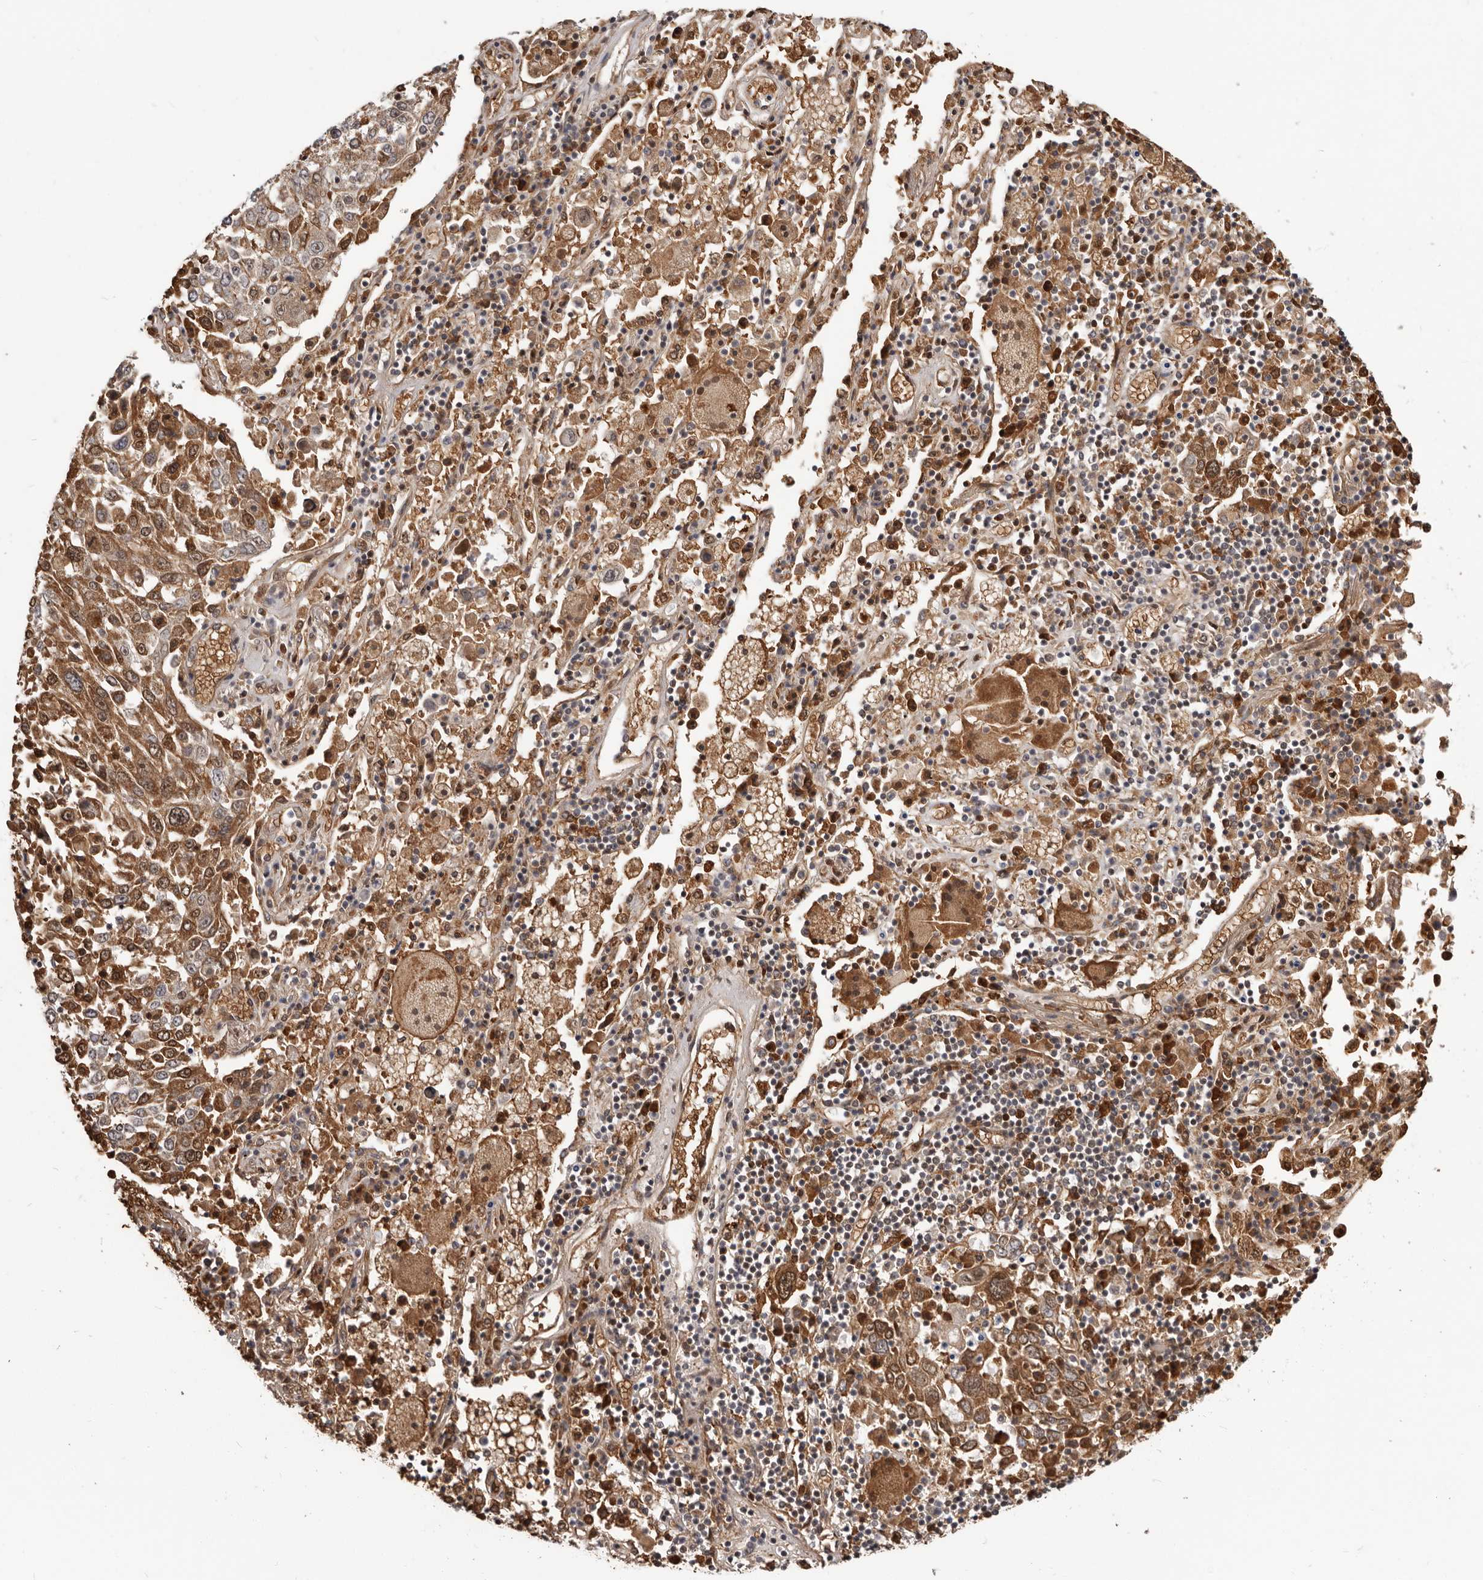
{"staining": {"intensity": "moderate", "quantity": ">75%", "location": "cytoplasmic/membranous,nuclear"}, "tissue": "lung cancer", "cell_type": "Tumor cells", "image_type": "cancer", "snomed": [{"axis": "morphology", "description": "Squamous cell carcinoma, NOS"}, {"axis": "topography", "description": "Lung"}], "caption": "Immunohistochemical staining of human squamous cell carcinoma (lung) displays moderate cytoplasmic/membranous and nuclear protein expression in approximately >75% of tumor cells.", "gene": "NCOA3", "patient": {"sex": "male", "age": 65}}